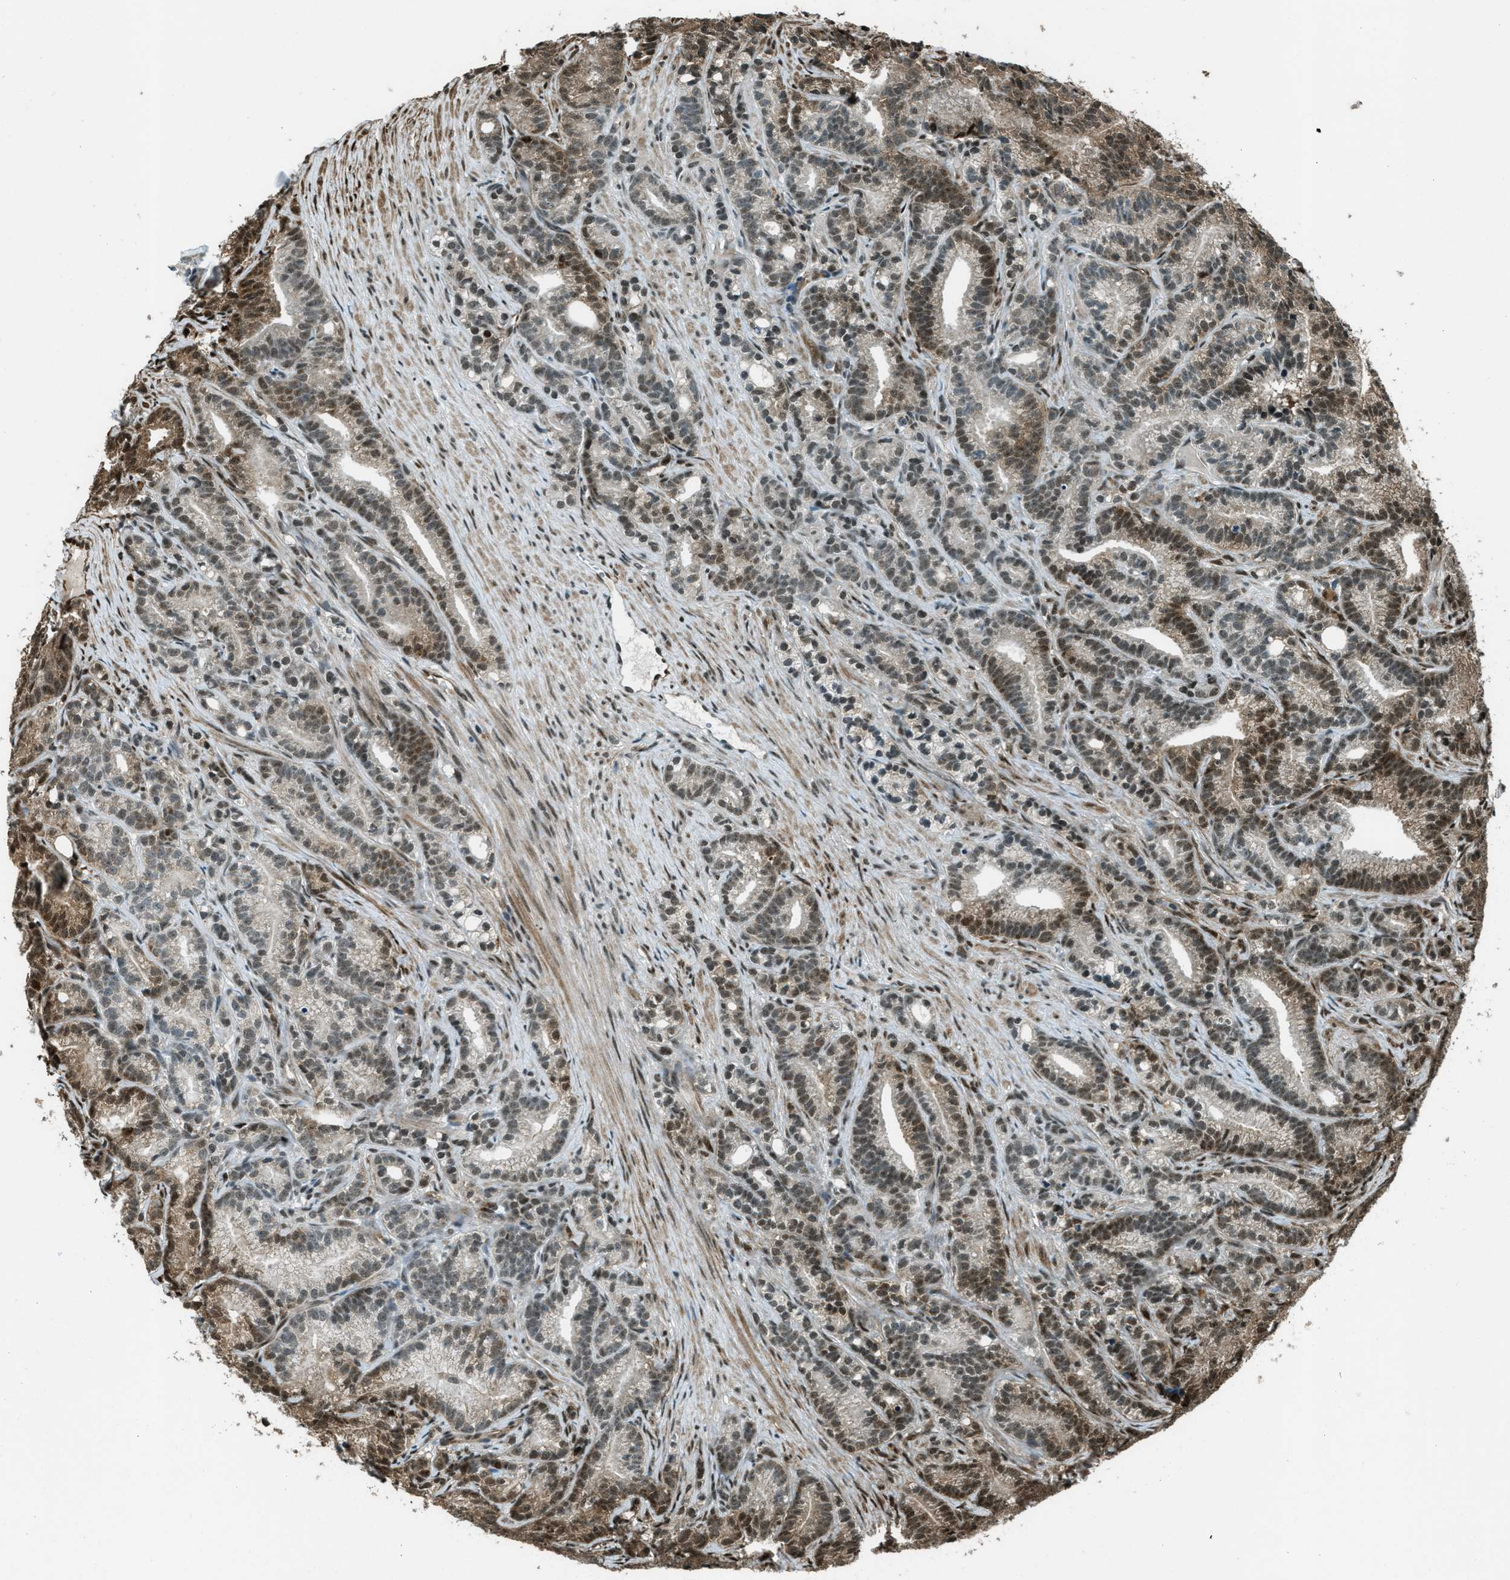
{"staining": {"intensity": "strong", "quantity": "25%-75%", "location": "cytoplasmic/membranous,nuclear"}, "tissue": "prostate cancer", "cell_type": "Tumor cells", "image_type": "cancer", "snomed": [{"axis": "morphology", "description": "Adenocarcinoma, Low grade"}, {"axis": "topography", "description": "Prostate"}], "caption": "Immunohistochemistry (IHC) image of neoplastic tissue: human prostate cancer stained using IHC demonstrates high levels of strong protein expression localized specifically in the cytoplasmic/membranous and nuclear of tumor cells, appearing as a cytoplasmic/membranous and nuclear brown color.", "gene": "TARDBP", "patient": {"sex": "male", "age": 89}}